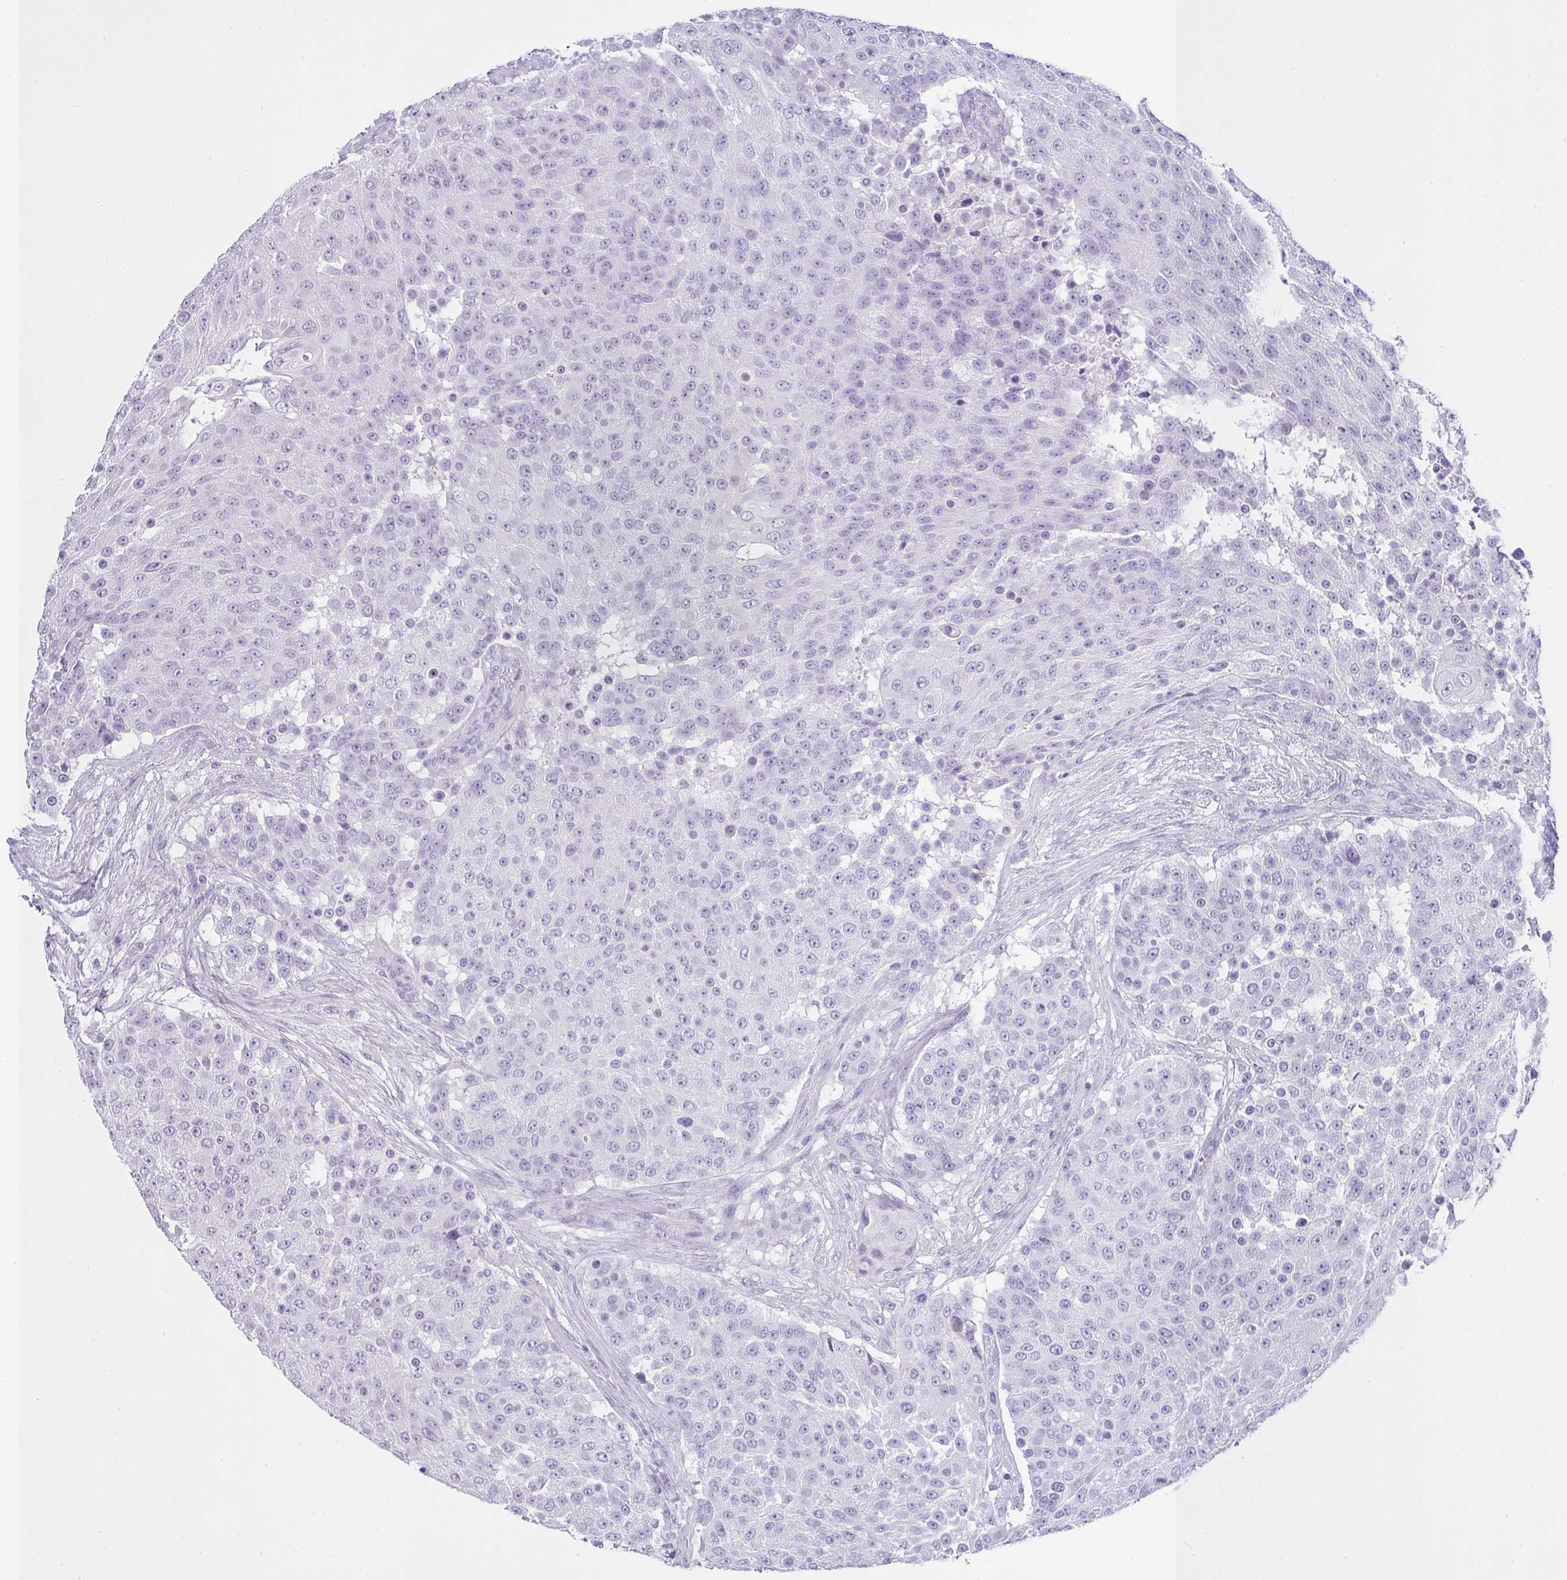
{"staining": {"intensity": "negative", "quantity": "none", "location": "none"}, "tissue": "urothelial cancer", "cell_type": "Tumor cells", "image_type": "cancer", "snomed": [{"axis": "morphology", "description": "Urothelial carcinoma, High grade"}, {"axis": "topography", "description": "Urinary bladder"}], "caption": "This photomicrograph is of urothelial cancer stained with immunohistochemistry (IHC) to label a protein in brown with the nuclei are counter-stained blue. There is no expression in tumor cells. (Stains: DAB immunohistochemistry (IHC) with hematoxylin counter stain, Microscopy: brightfield microscopy at high magnification).", "gene": "VCY1B", "patient": {"sex": "female", "age": 63}}